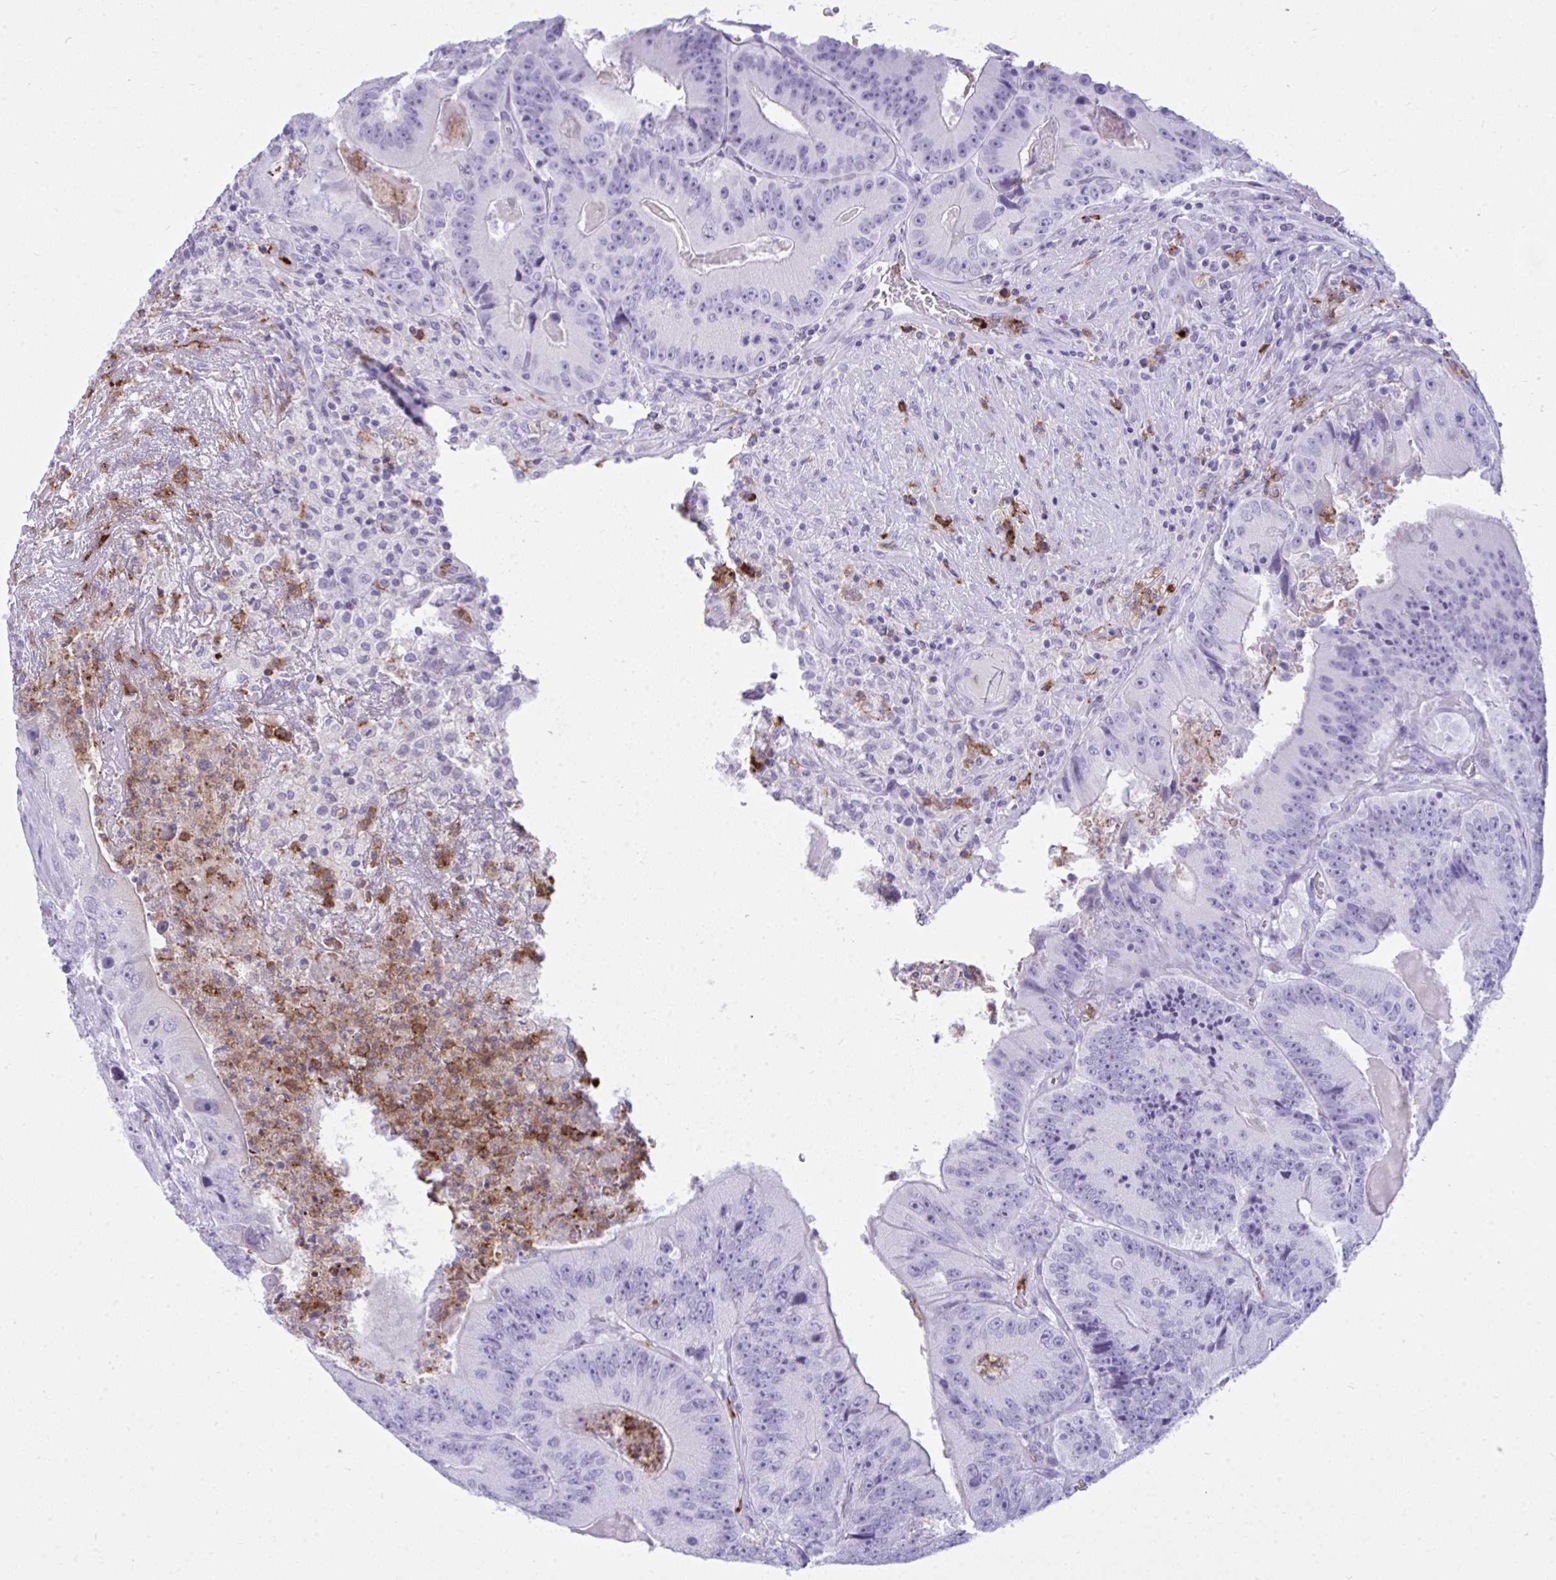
{"staining": {"intensity": "negative", "quantity": "none", "location": "none"}, "tissue": "colorectal cancer", "cell_type": "Tumor cells", "image_type": "cancer", "snomed": [{"axis": "morphology", "description": "Adenocarcinoma, NOS"}, {"axis": "topography", "description": "Colon"}], "caption": "Colorectal adenocarcinoma was stained to show a protein in brown. There is no significant staining in tumor cells.", "gene": "ARHGAP42", "patient": {"sex": "female", "age": 86}}